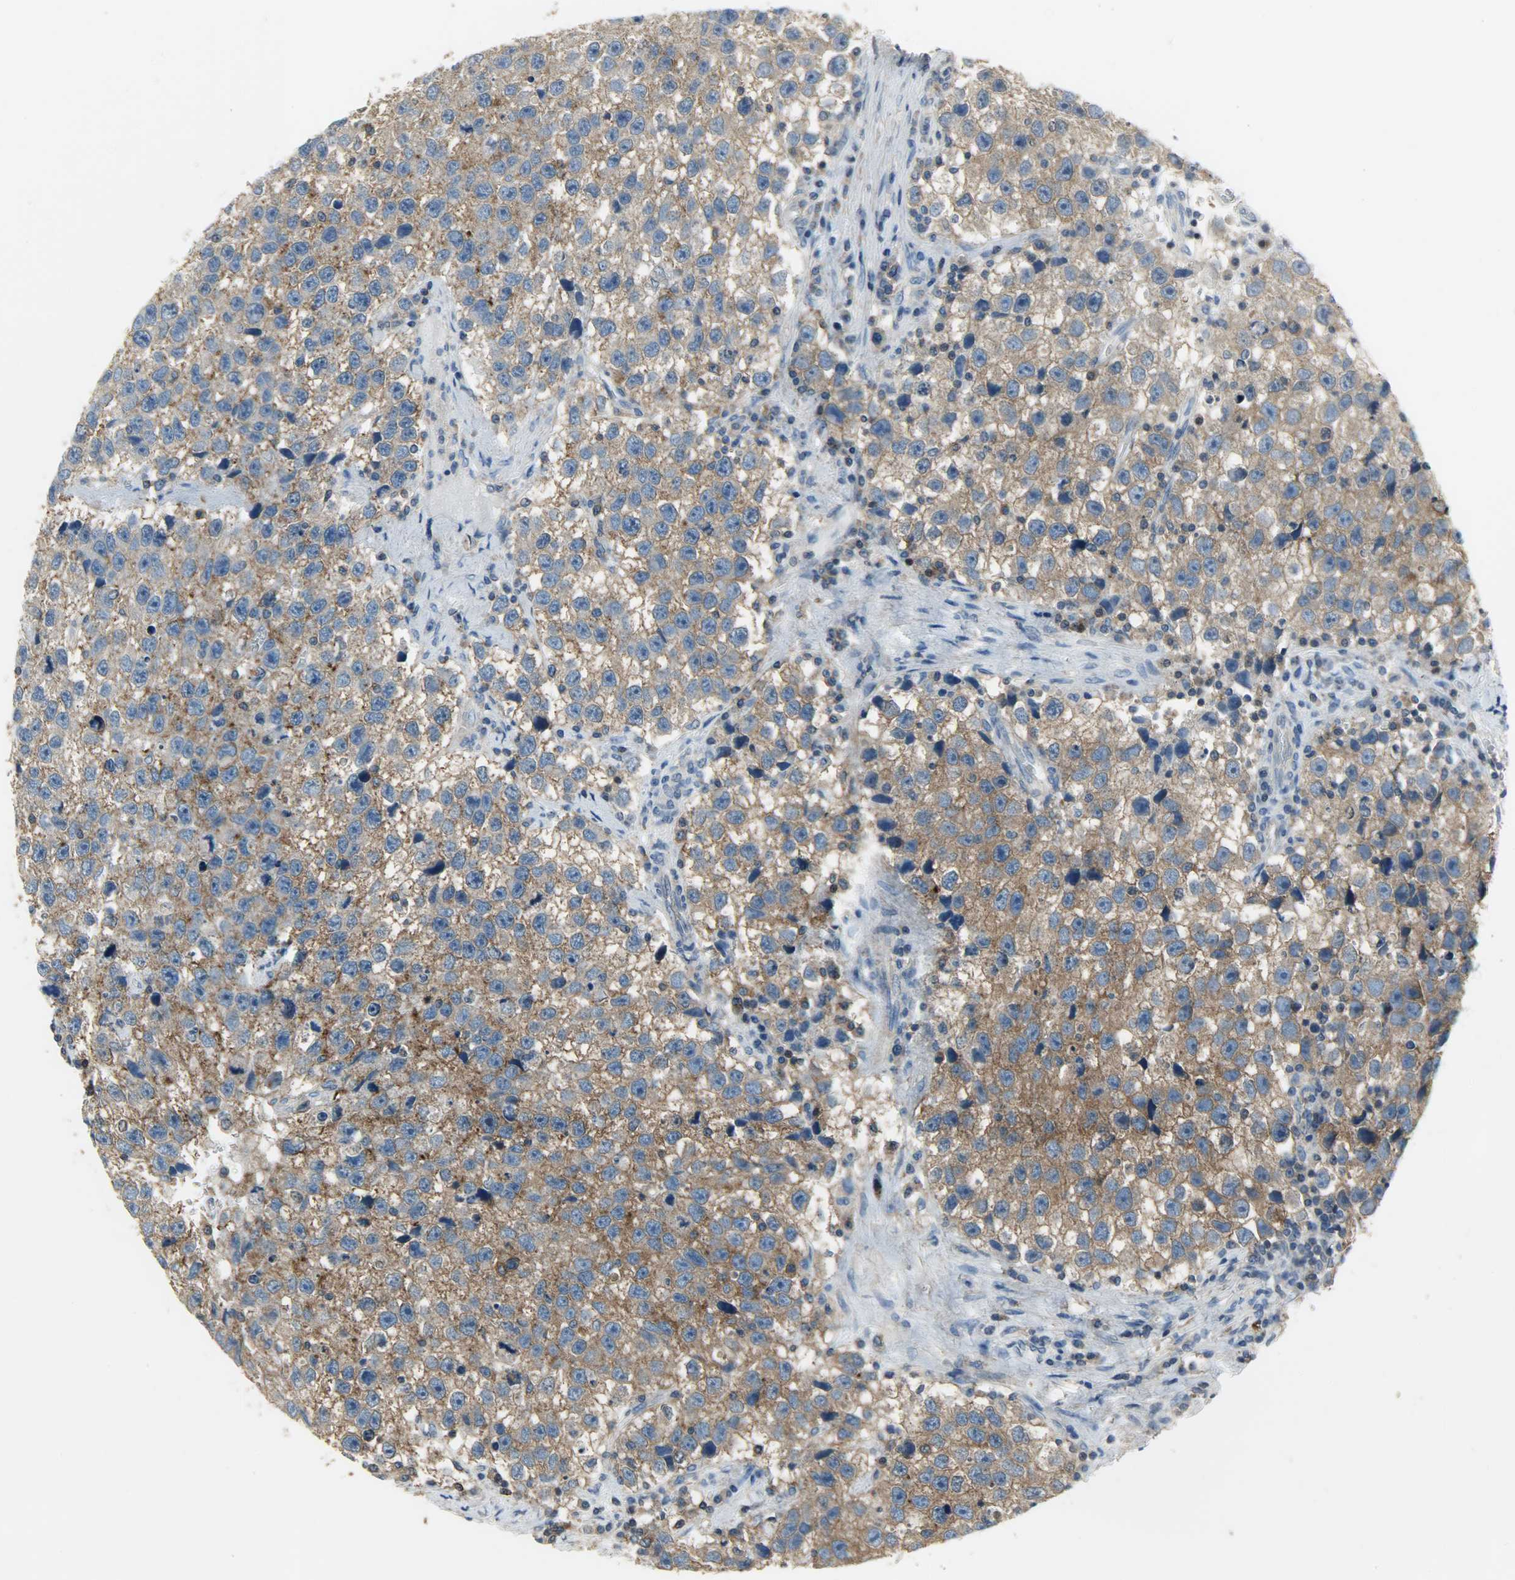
{"staining": {"intensity": "moderate", "quantity": ">75%", "location": "cytoplasmic/membranous"}, "tissue": "testis cancer", "cell_type": "Tumor cells", "image_type": "cancer", "snomed": [{"axis": "morphology", "description": "Seminoma, NOS"}, {"axis": "topography", "description": "Testis"}], "caption": "Testis cancer (seminoma) stained for a protein (brown) shows moderate cytoplasmic/membranous positive staining in approximately >75% of tumor cells.", "gene": "DNAJA4", "patient": {"sex": "male", "age": 33}}